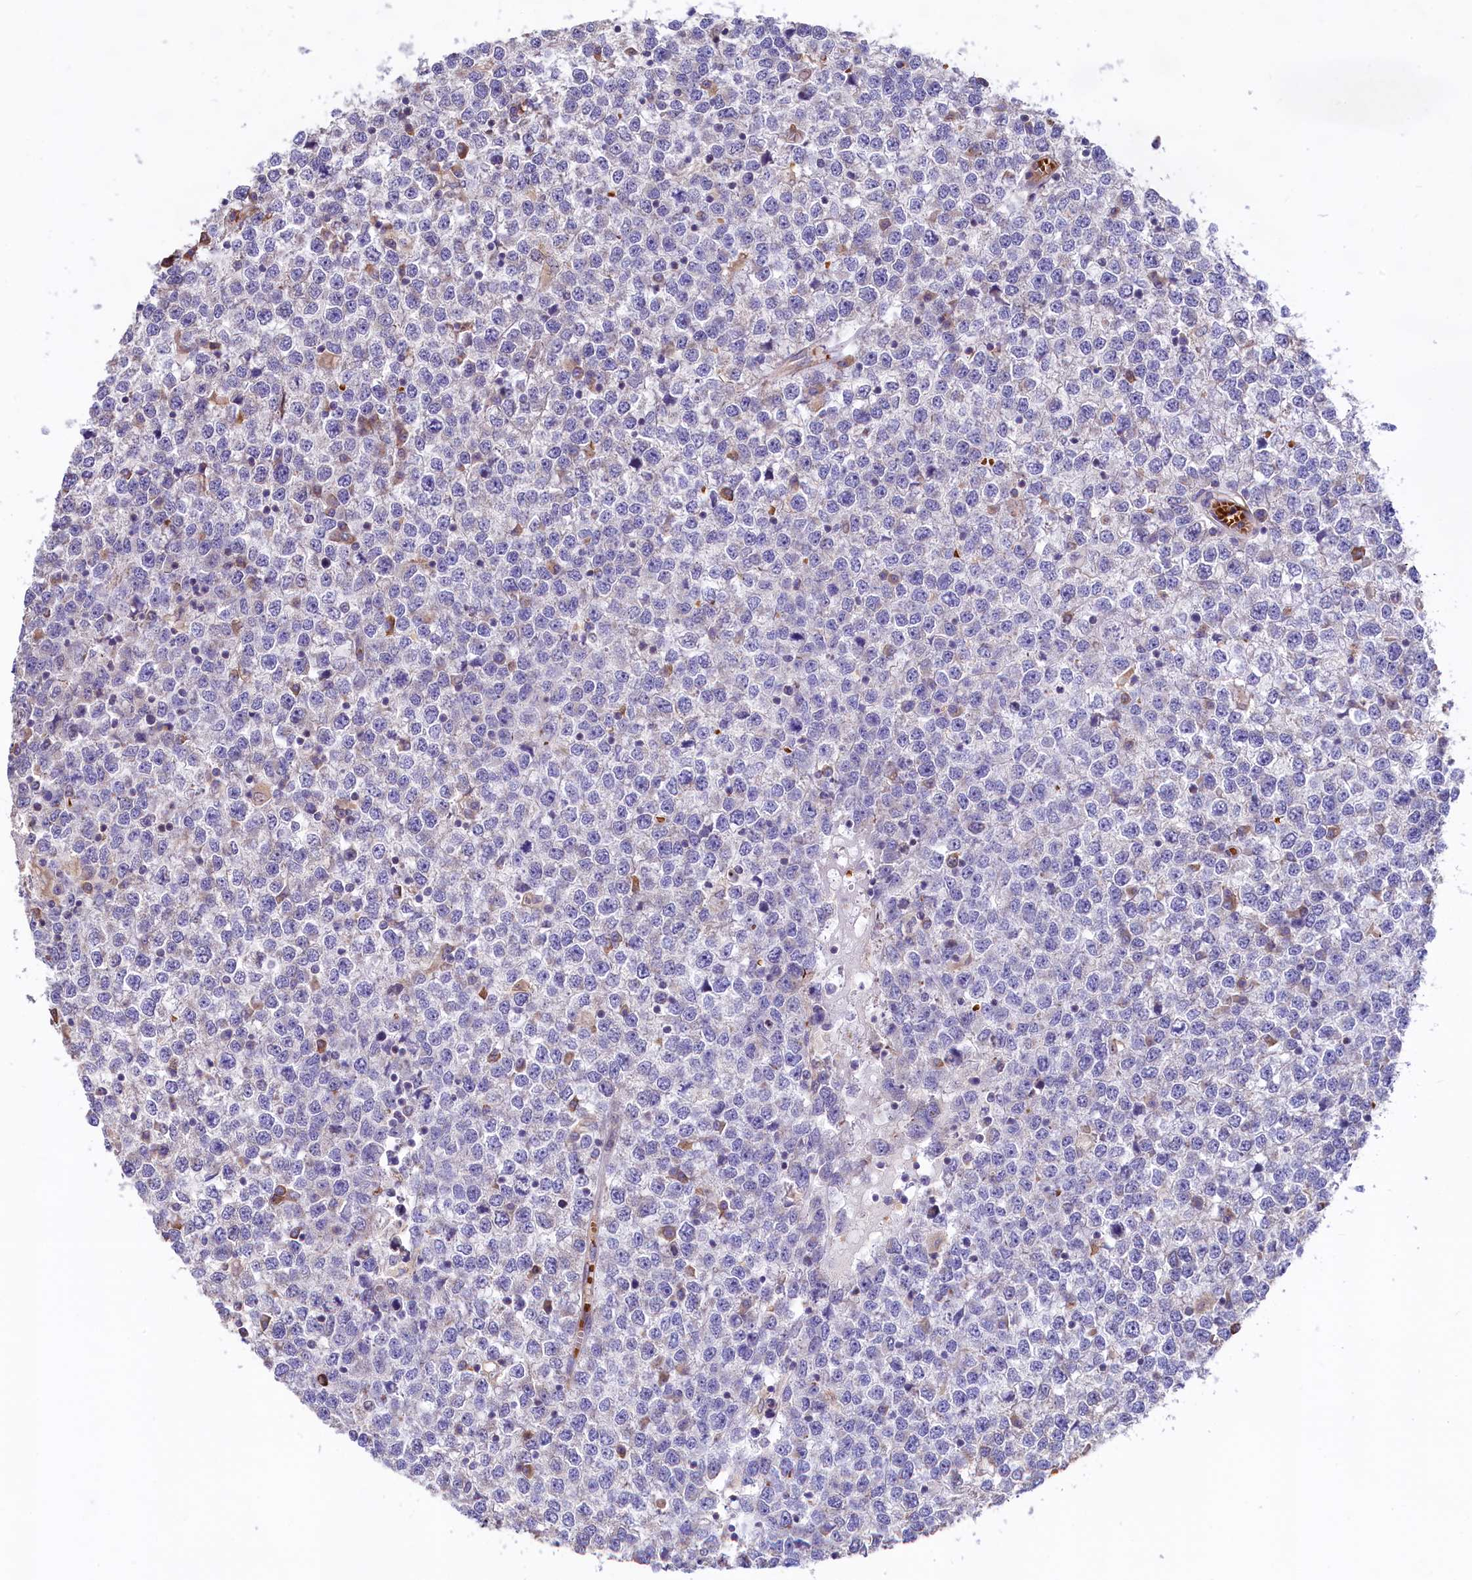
{"staining": {"intensity": "negative", "quantity": "none", "location": "none"}, "tissue": "testis cancer", "cell_type": "Tumor cells", "image_type": "cancer", "snomed": [{"axis": "morphology", "description": "Seminoma, NOS"}, {"axis": "topography", "description": "Testis"}], "caption": "Immunohistochemical staining of testis cancer (seminoma) demonstrates no significant expression in tumor cells.", "gene": "HPS6", "patient": {"sex": "male", "age": 65}}